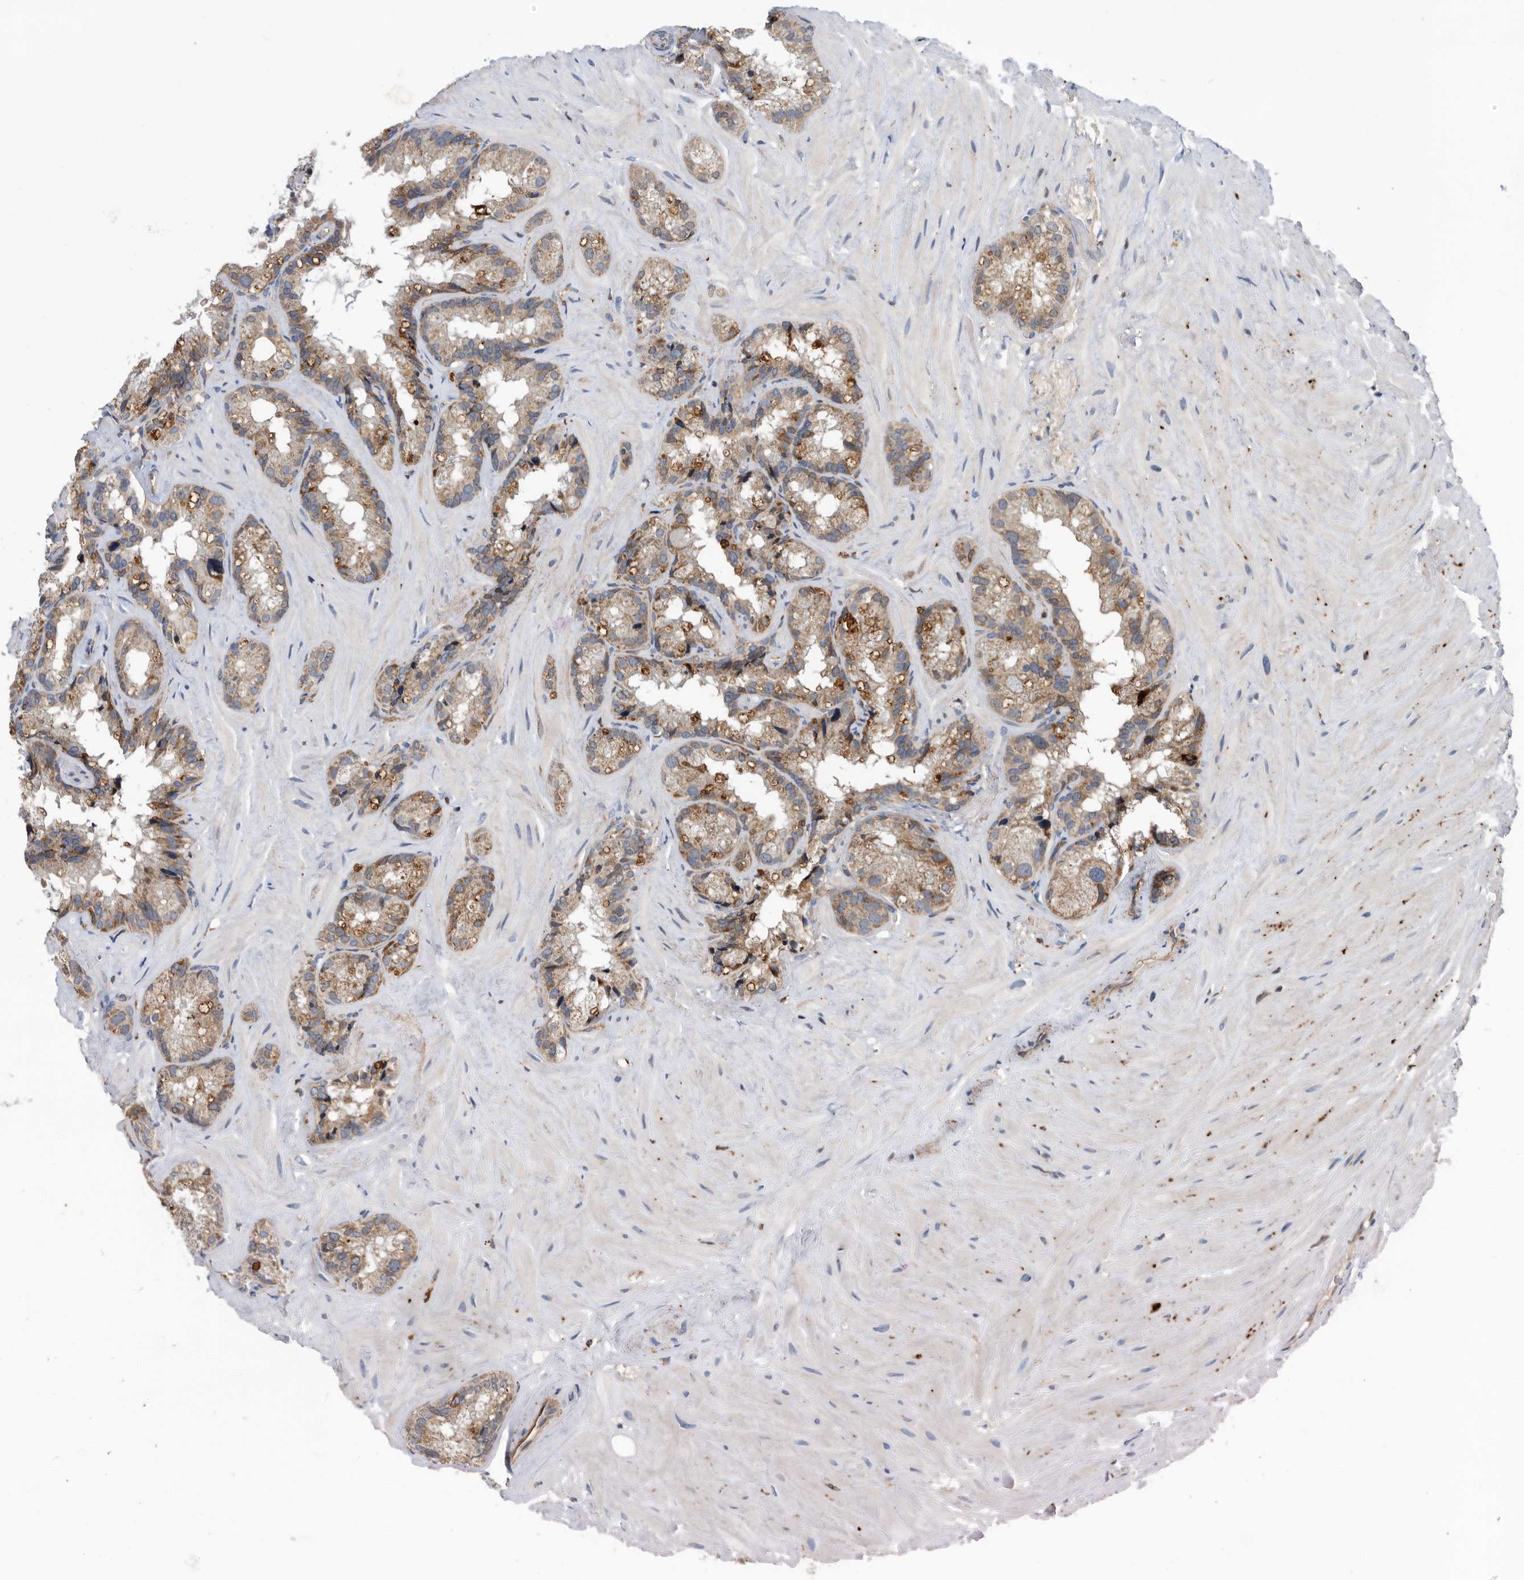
{"staining": {"intensity": "moderate", "quantity": "25%-75%", "location": "cytoplasmic/membranous"}, "tissue": "seminal vesicle", "cell_type": "Glandular cells", "image_type": "normal", "snomed": [{"axis": "morphology", "description": "Normal tissue, NOS"}, {"axis": "topography", "description": "Prostate"}, {"axis": "topography", "description": "Seminal veicle"}], "caption": "Moderate cytoplasmic/membranous positivity is seen in about 25%-75% of glandular cells in benign seminal vesicle. (Brightfield microscopy of DAB IHC at high magnification).", "gene": "ATAD2", "patient": {"sex": "male", "age": 68}}